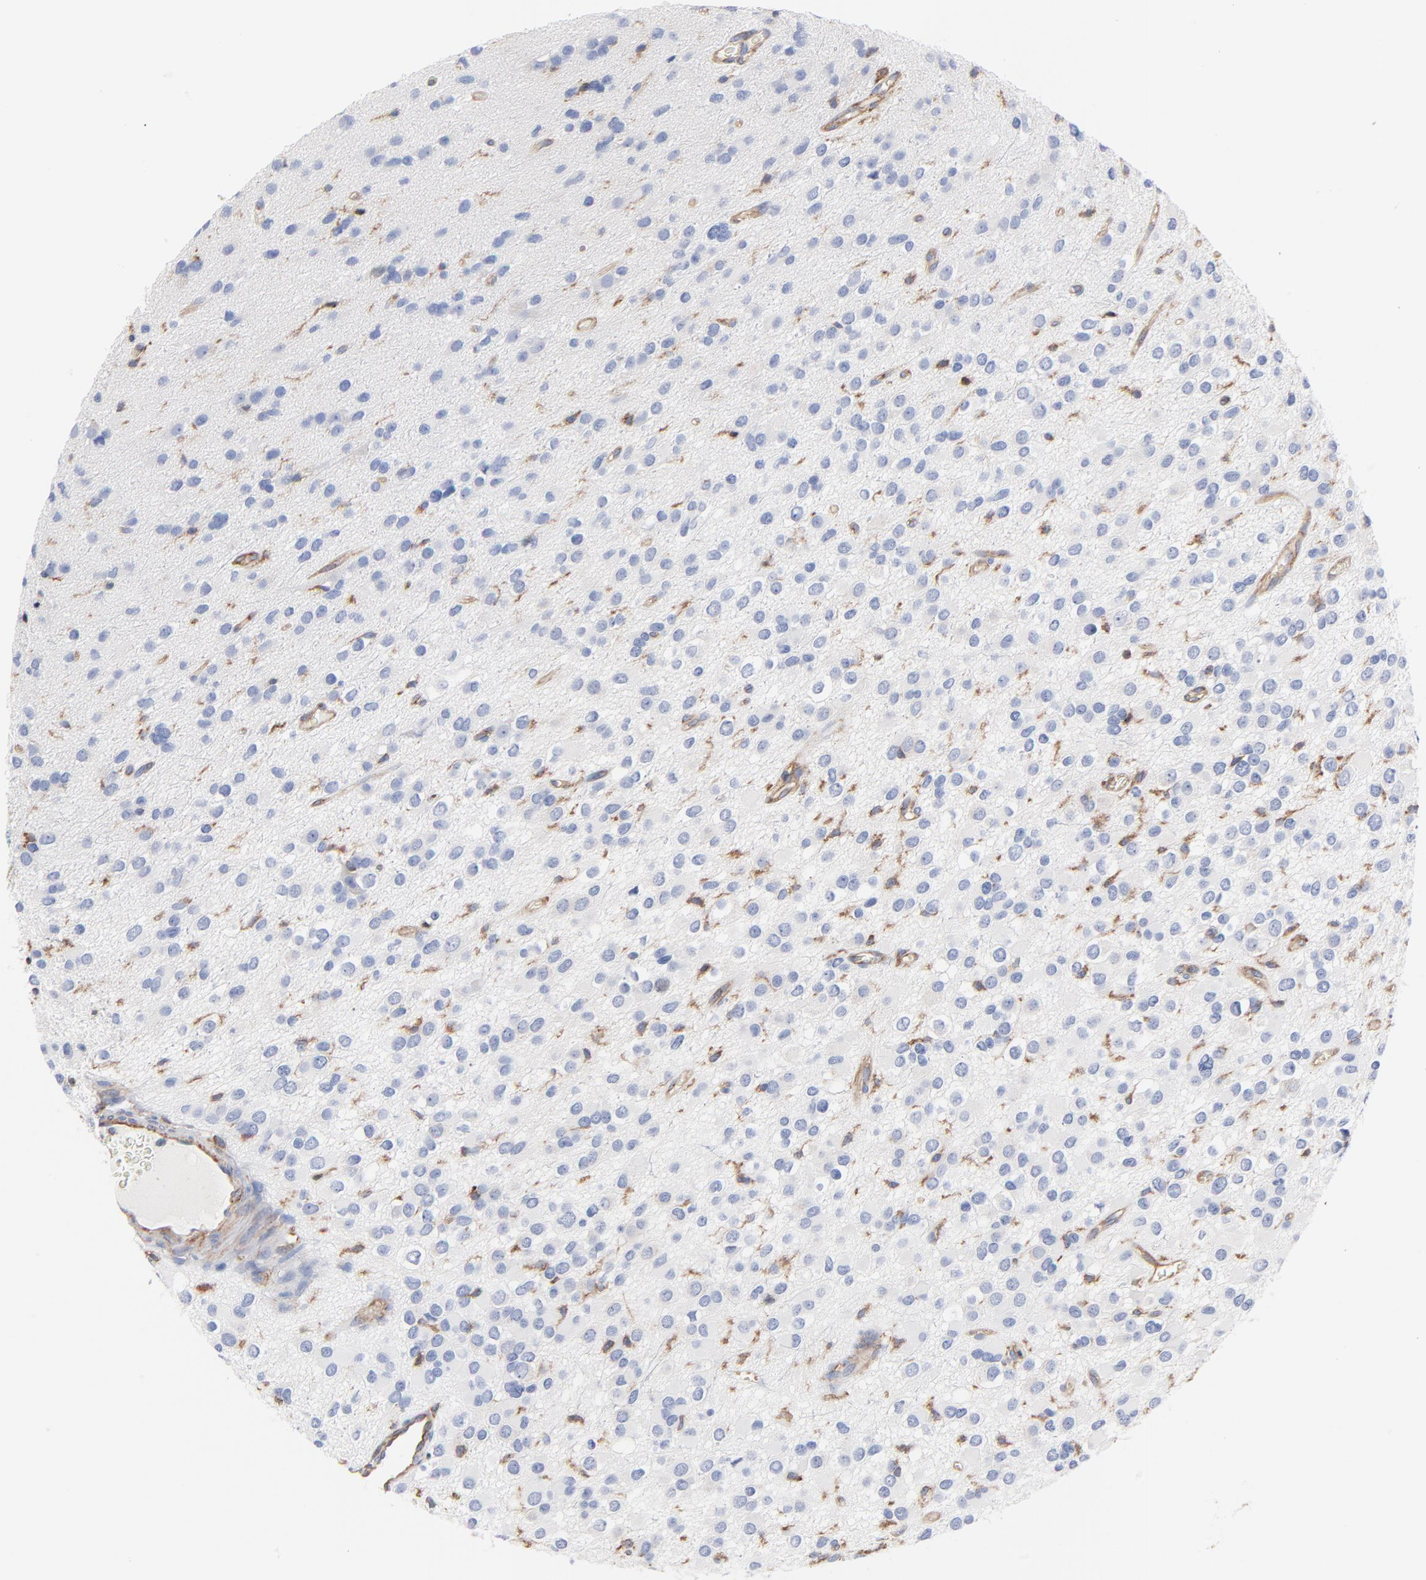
{"staining": {"intensity": "negative", "quantity": "none", "location": "none"}, "tissue": "glioma", "cell_type": "Tumor cells", "image_type": "cancer", "snomed": [{"axis": "morphology", "description": "Glioma, malignant, Low grade"}, {"axis": "topography", "description": "Brain"}], "caption": "Immunohistochemical staining of human malignant low-grade glioma demonstrates no significant expression in tumor cells. (DAB (3,3'-diaminobenzidine) immunohistochemistry visualized using brightfield microscopy, high magnification).", "gene": "CD2AP", "patient": {"sex": "male", "age": 42}}